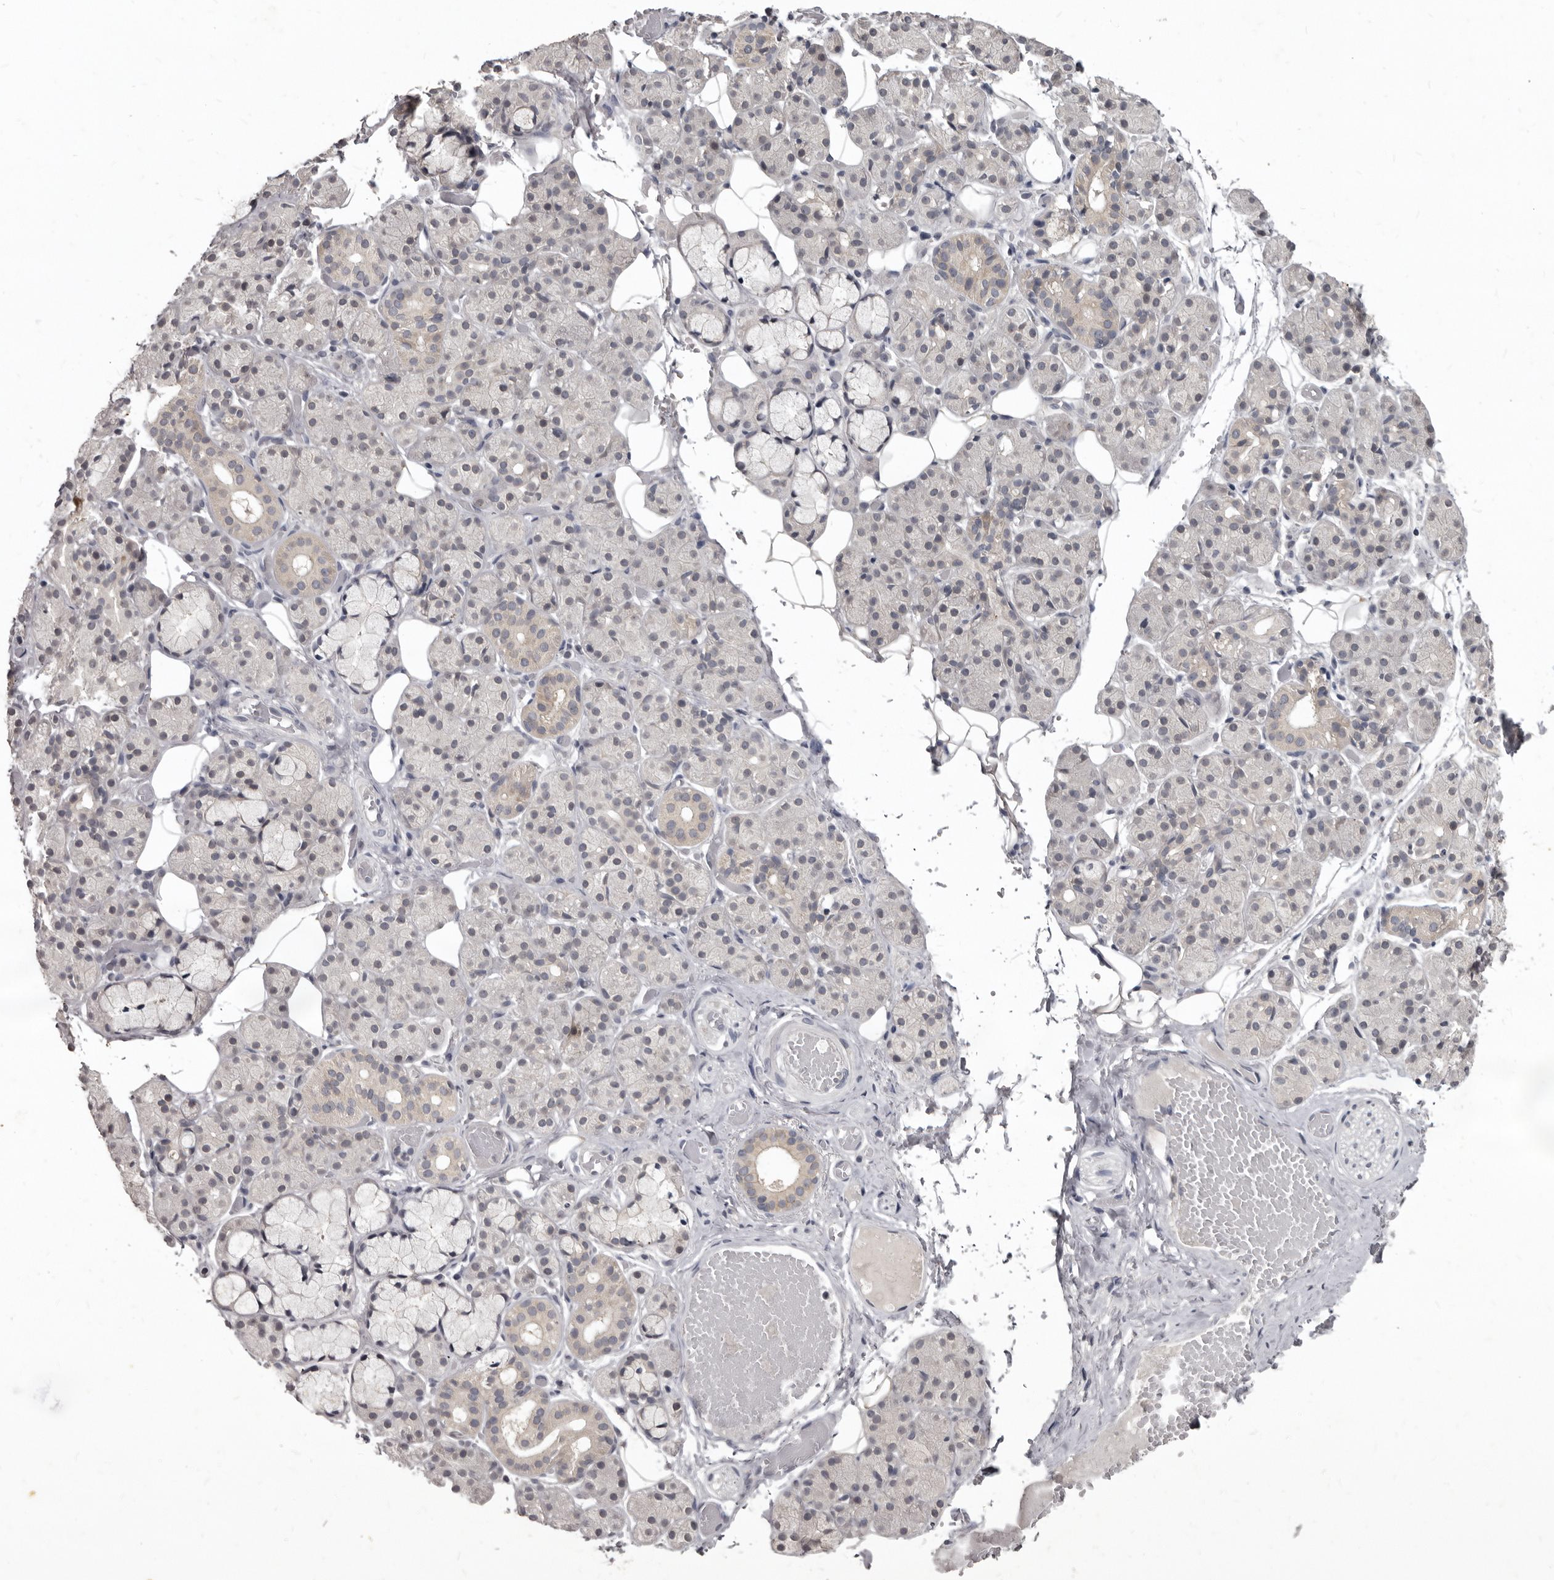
{"staining": {"intensity": "weak", "quantity": "<25%", "location": "cytoplasmic/membranous"}, "tissue": "salivary gland", "cell_type": "Glandular cells", "image_type": "normal", "snomed": [{"axis": "morphology", "description": "Normal tissue, NOS"}, {"axis": "topography", "description": "Salivary gland"}], "caption": "Glandular cells show no significant staining in benign salivary gland.", "gene": "SULT1E1", "patient": {"sex": "male", "age": 63}}